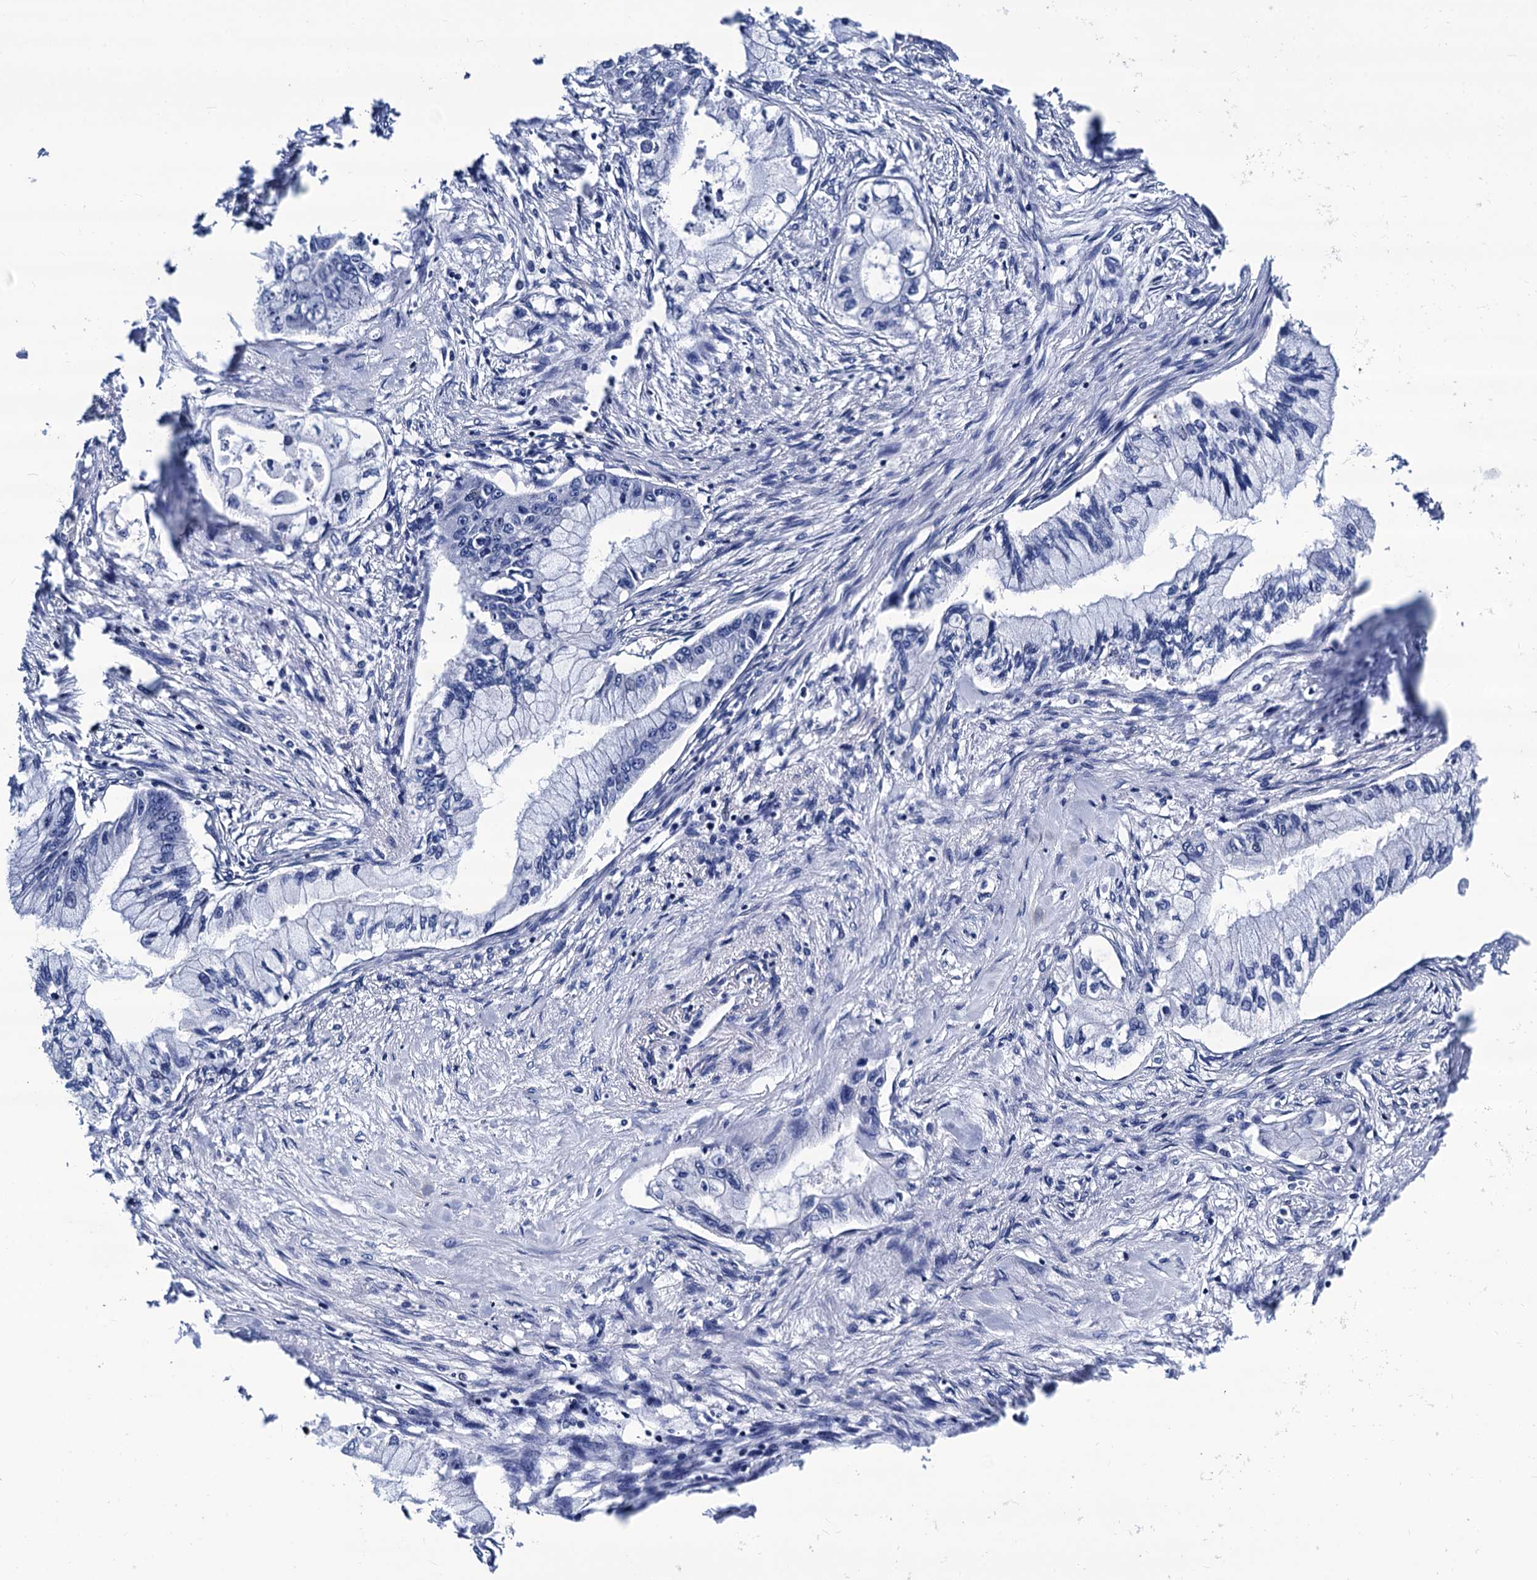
{"staining": {"intensity": "negative", "quantity": "none", "location": "none"}, "tissue": "pancreatic cancer", "cell_type": "Tumor cells", "image_type": "cancer", "snomed": [{"axis": "morphology", "description": "Adenocarcinoma, NOS"}, {"axis": "topography", "description": "Pancreas"}], "caption": "A histopathology image of human pancreatic adenocarcinoma is negative for staining in tumor cells.", "gene": "LRRC30", "patient": {"sex": "female", "age": 78}}